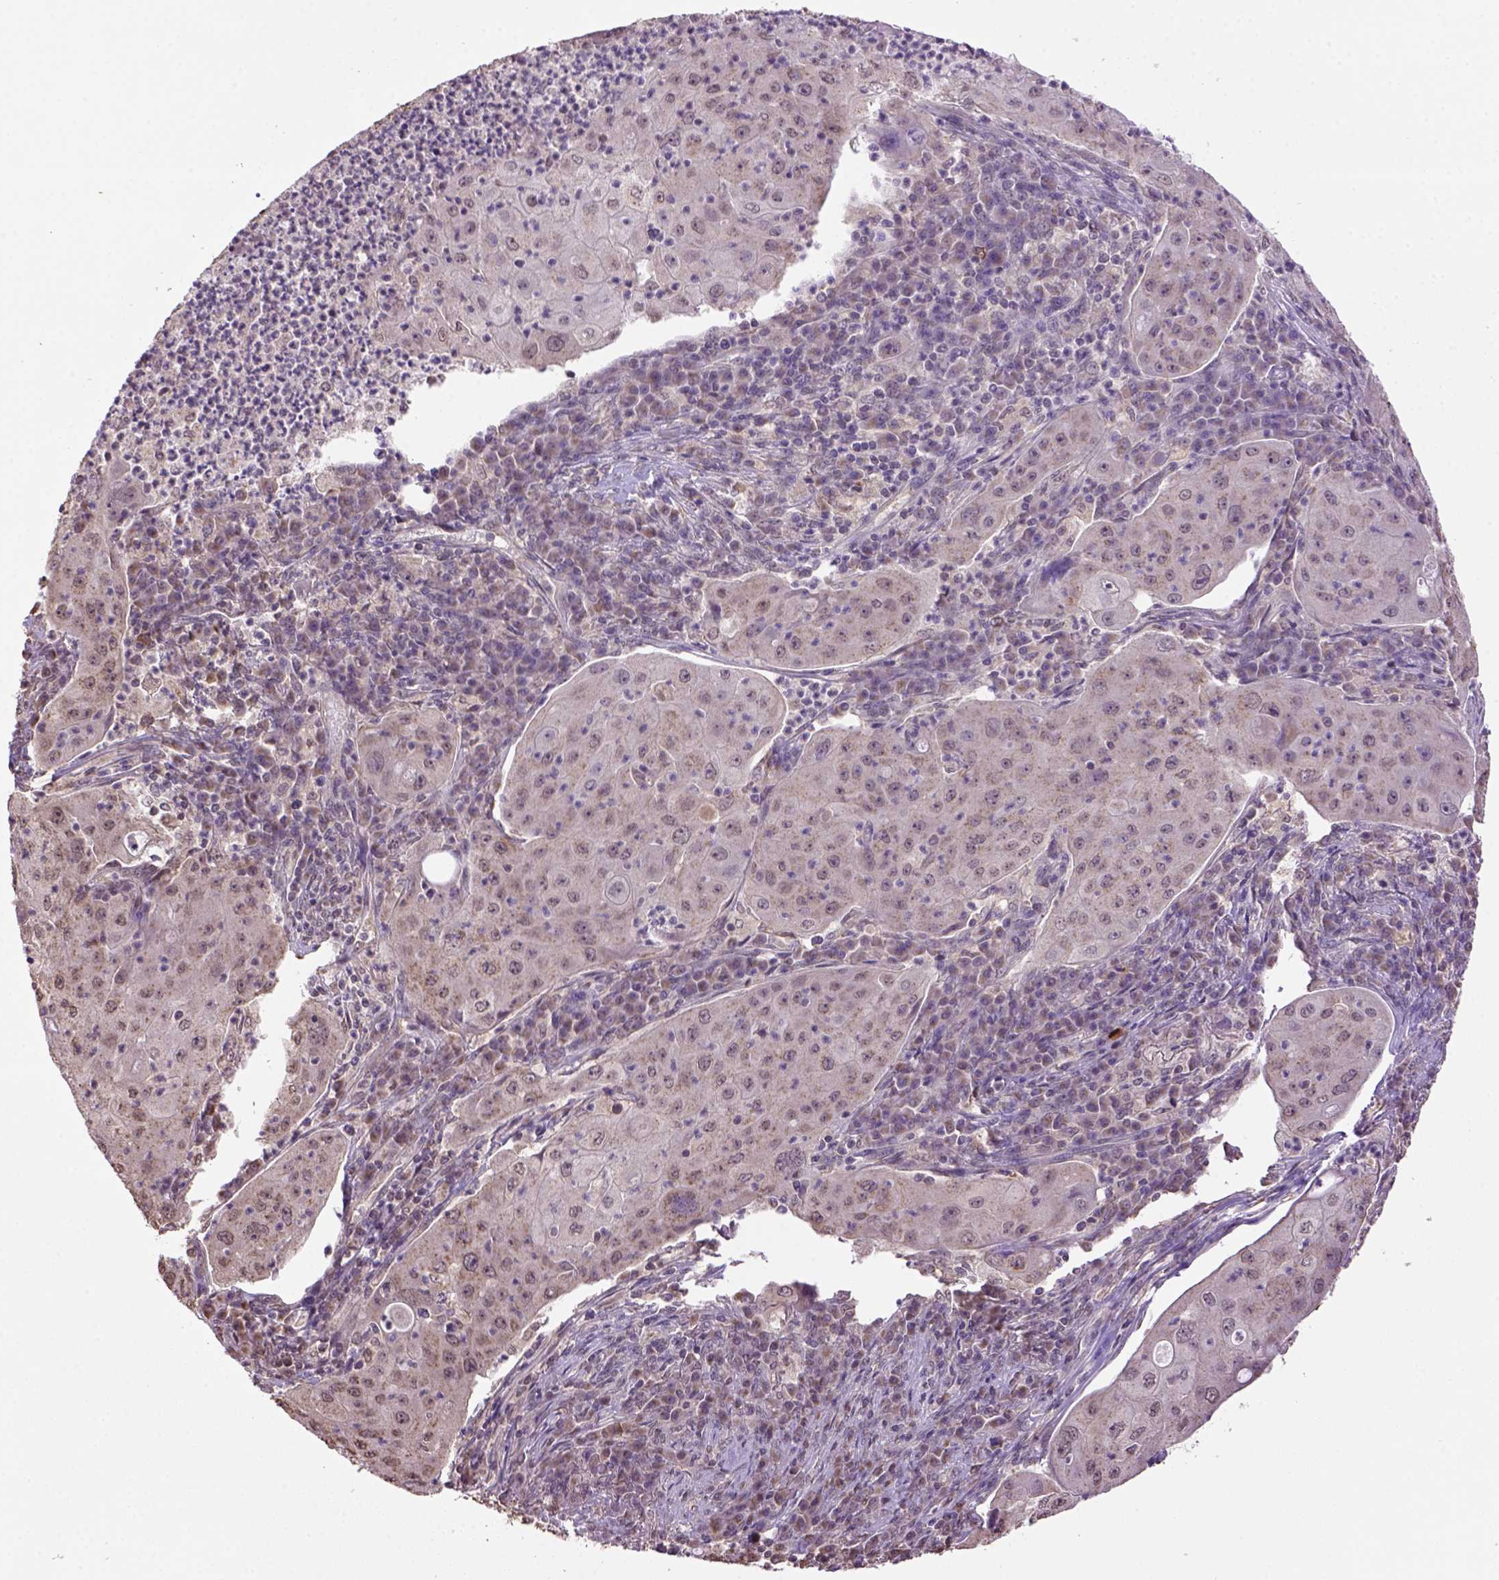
{"staining": {"intensity": "weak", "quantity": "25%-75%", "location": "cytoplasmic/membranous"}, "tissue": "lung cancer", "cell_type": "Tumor cells", "image_type": "cancer", "snomed": [{"axis": "morphology", "description": "Squamous cell carcinoma, NOS"}, {"axis": "topography", "description": "Lung"}], "caption": "Immunohistochemistry (IHC) (DAB) staining of lung cancer demonstrates weak cytoplasmic/membranous protein expression in approximately 25%-75% of tumor cells.", "gene": "WDR17", "patient": {"sex": "female", "age": 59}}